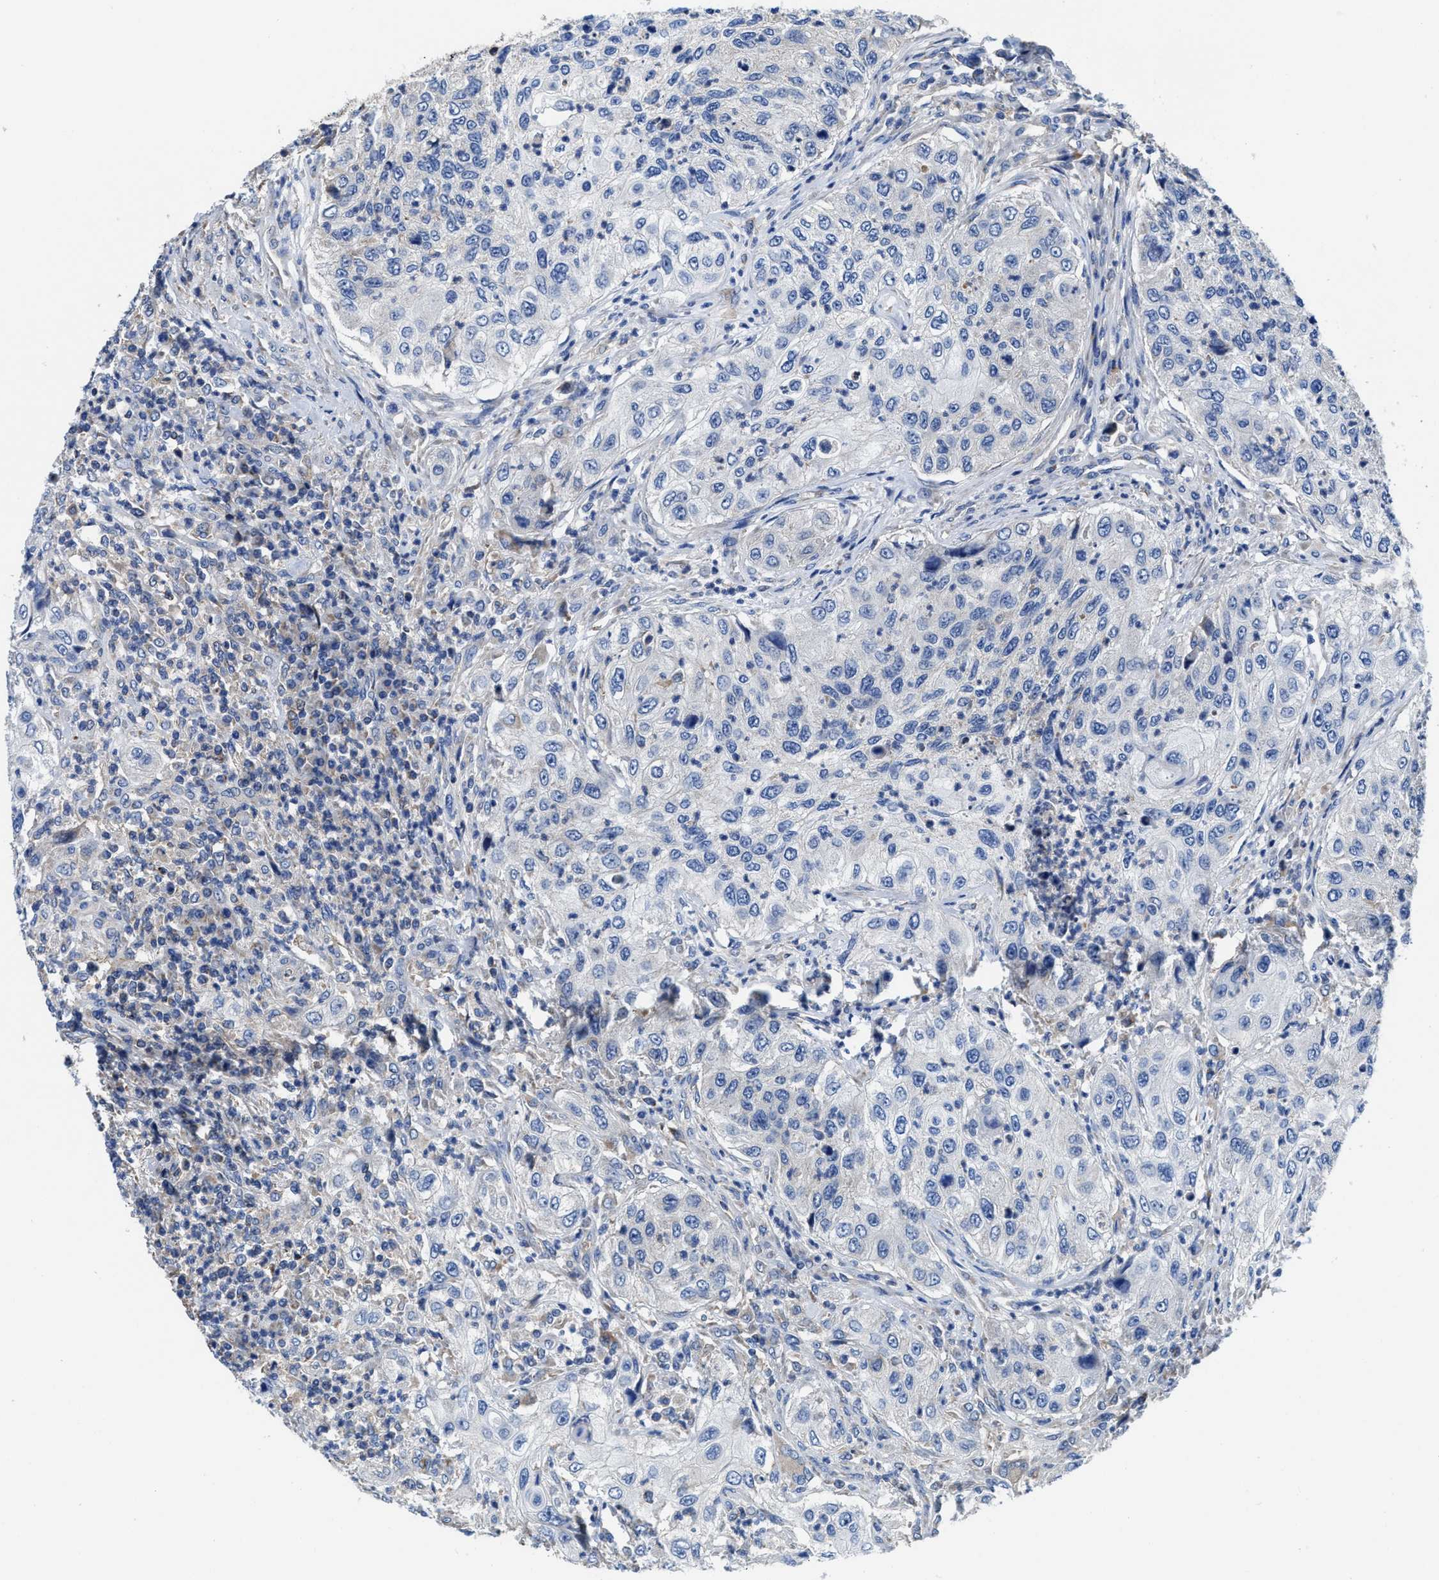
{"staining": {"intensity": "negative", "quantity": "none", "location": "none"}, "tissue": "urothelial cancer", "cell_type": "Tumor cells", "image_type": "cancer", "snomed": [{"axis": "morphology", "description": "Urothelial carcinoma, High grade"}, {"axis": "topography", "description": "Urinary bladder"}], "caption": "IHC of urothelial cancer reveals no staining in tumor cells. (DAB IHC, high magnification).", "gene": "TMEM30A", "patient": {"sex": "female", "age": 60}}